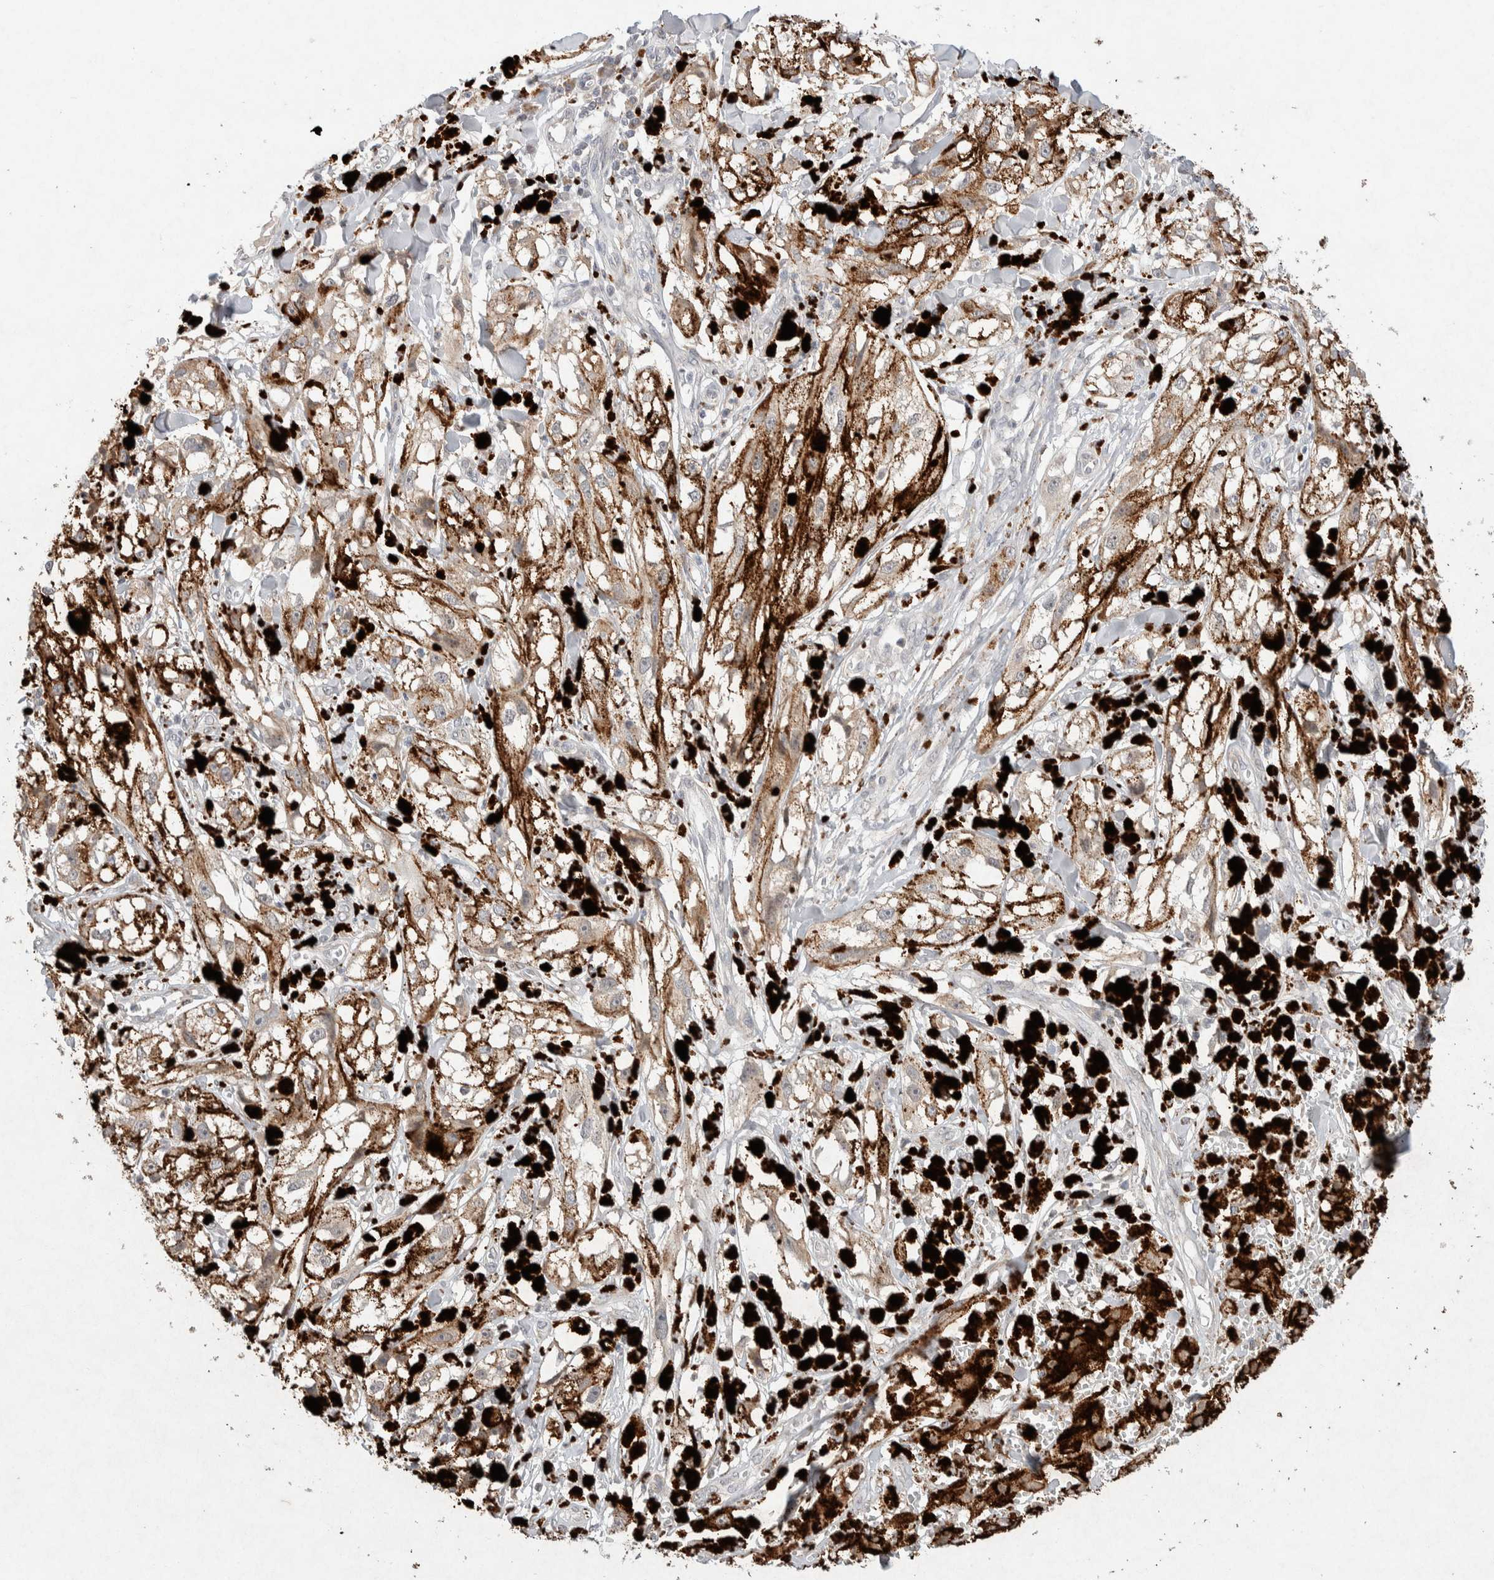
{"staining": {"intensity": "weak", "quantity": "<25%", "location": "cytoplasmic/membranous"}, "tissue": "melanoma", "cell_type": "Tumor cells", "image_type": "cancer", "snomed": [{"axis": "morphology", "description": "Malignant melanoma, NOS"}, {"axis": "topography", "description": "Skin"}], "caption": "IHC micrograph of neoplastic tissue: malignant melanoma stained with DAB demonstrates no significant protein positivity in tumor cells.", "gene": "CMTM4", "patient": {"sex": "male", "age": 88}}